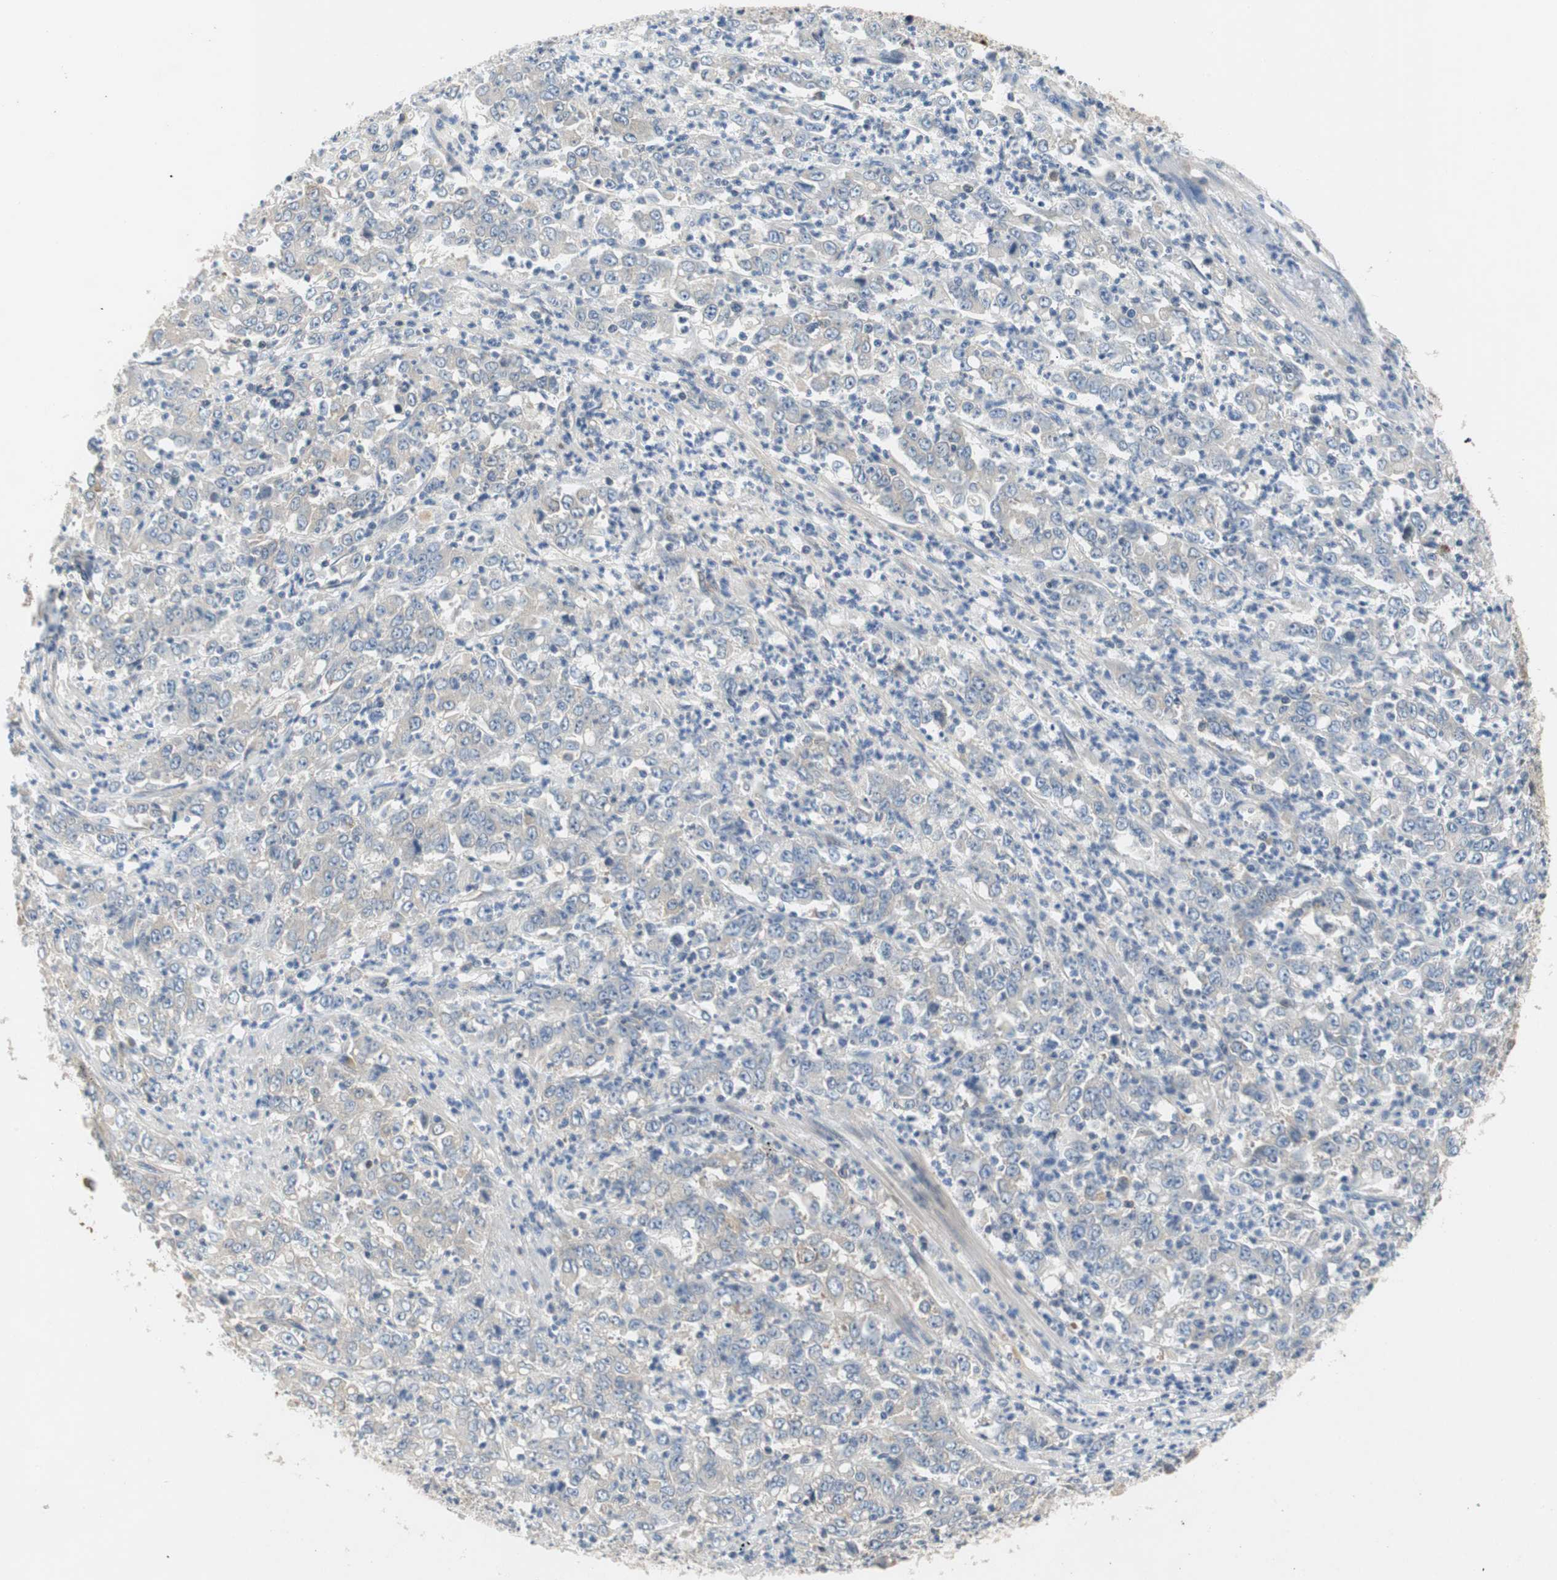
{"staining": {"intensity": "negative", "quantity": "none", "location": "none"}, "tissue": "stomach cancer", "cell_type": "Tumor cells", "image_type": "cancer", "snomed": [{"axis": "morphology", "description": "Adenocarcinoma, NOS"}, {"axis": "topography", "description": "Stomach, lower"}], "caption": "This is an immunohistochemistry (IHC) micrograph of human stomach cancer (adenocarcinoma). There is no positivity in tumor cells.", "gene": "RELB", "patient": {"sex": "female", "age": 71}}